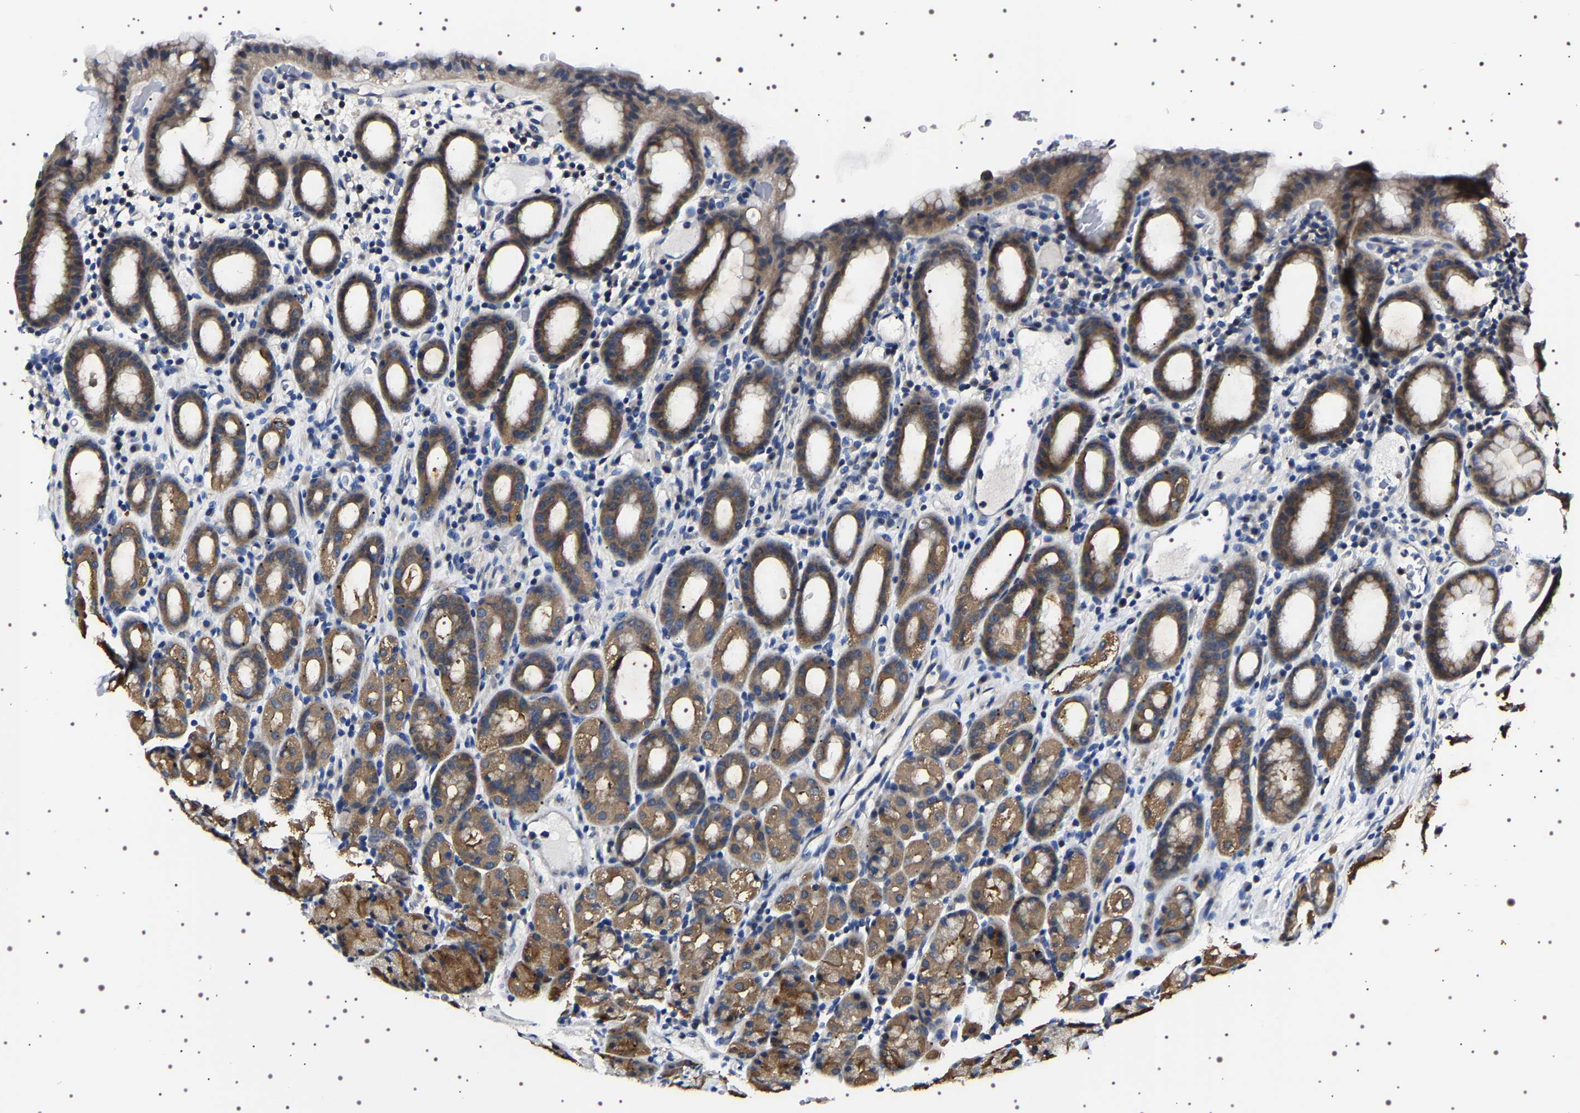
{"staining": {"intensity": "moderate", "quantity": "25%-75%", "location": "cytoplasmic/membranous"}, "tissue": "stomach", "cell_type": "Glandular cells", "image_type": "normal", "snomed": [{"axis": "morphology", "description": "Normal tissue, NOS"}, {"axis": "topography", "description": "Stomach, upper"}], "caption": "Immunohistochemistry (IHC) image of normal stomach: human stomach stained using immunohistochemistry exhibits medium levels of moderate protein expression localized specifically in the cytoplasmic/membranous of glandular cells, appearing as a cytoplasmic/membranous brown color.", "gene": "TARBP1", "patient": {"sex": "male", "age": 68}}